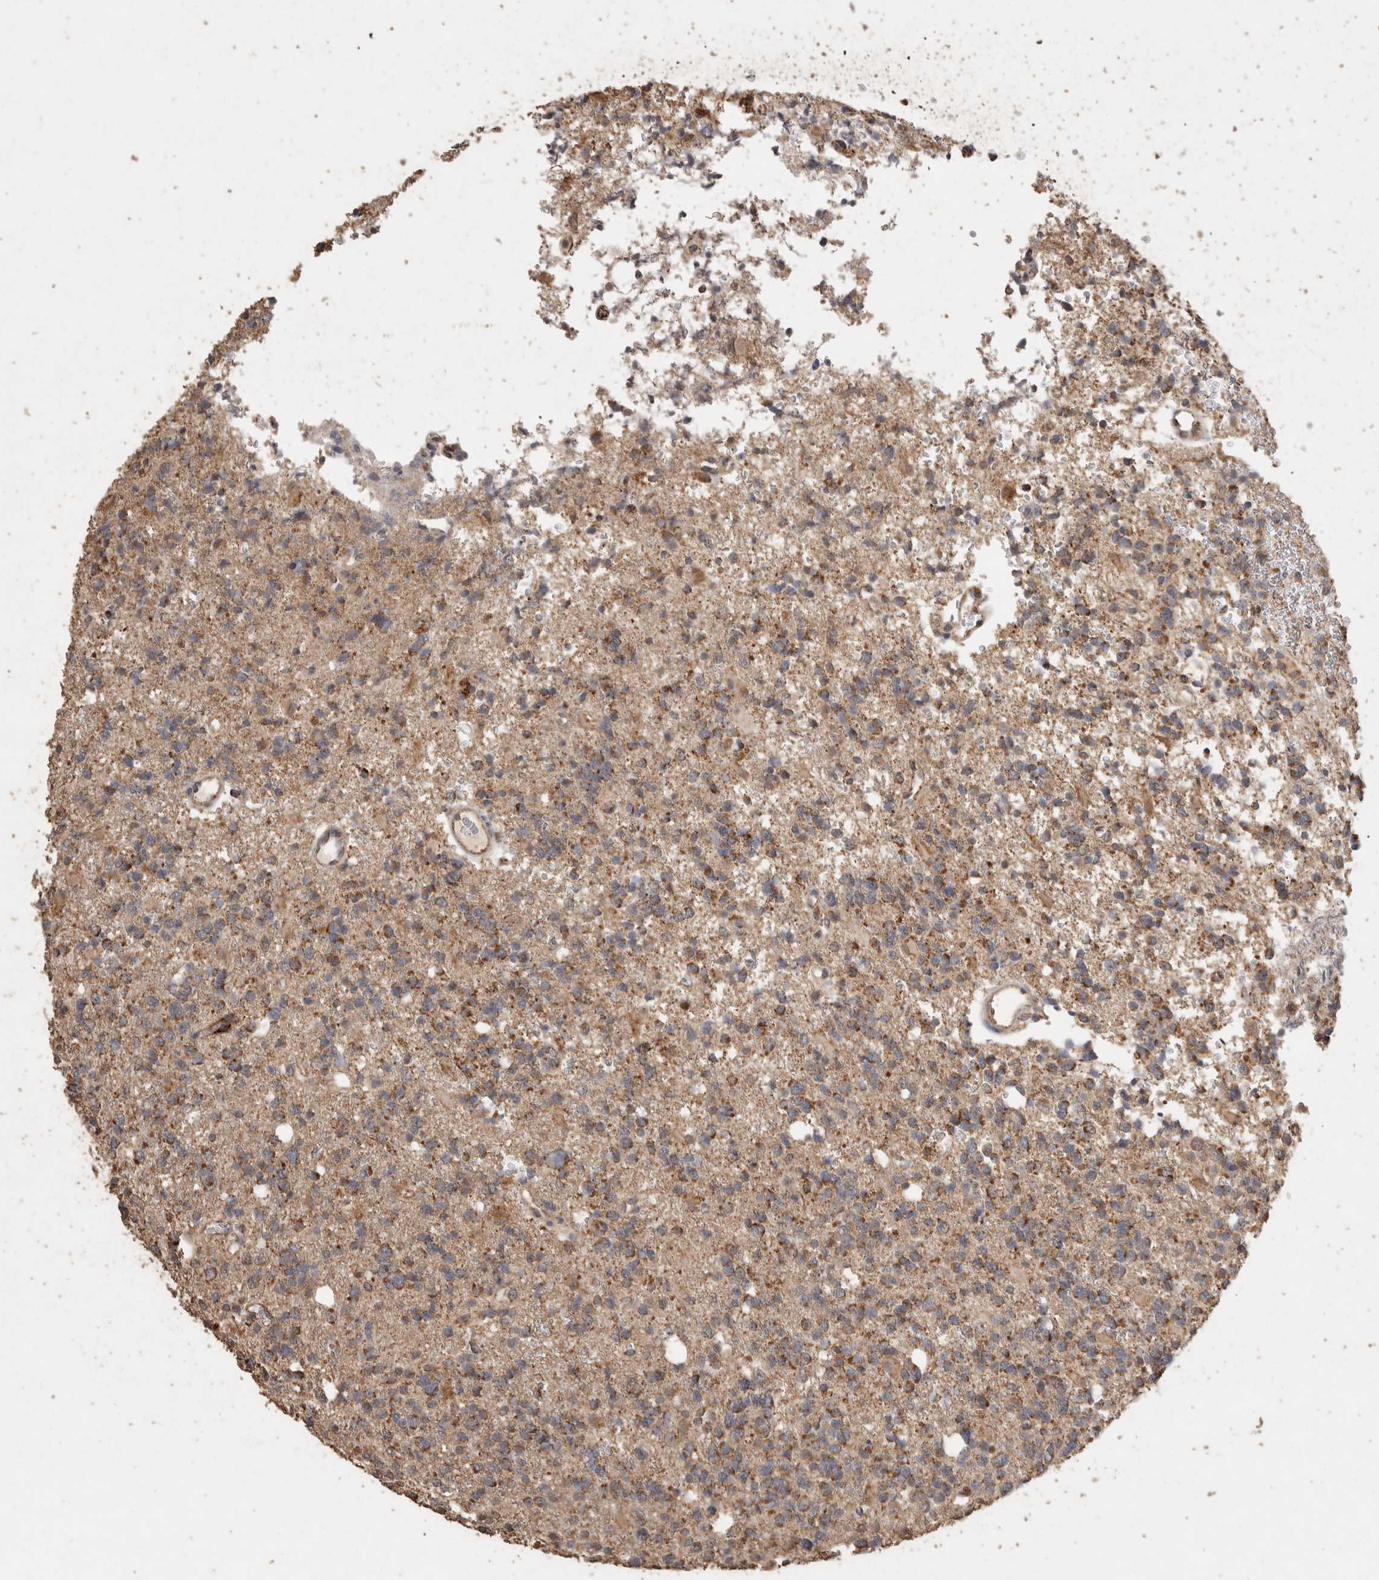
{"staining": {"intensity": "moderate", "quantity": ">75%", "location": "cytoplasmic/membranous"}, "tissue": "glioma", "cell_type": "Tumor cells", "image_type": "cancer", "snomed": [{"axis": "morphology", "description": "Glioma, malignant, High grade"}, {"axis": "topography", "description": "Brain"}], "caption": "Glioma was stained to show a protein in brown. There is medium levels of moderate cytoplasmic/membranous positivity in approximately >75% of tumor cells.", "gene": "ACADM", "patient": {"sex": "female", "age": 62}}